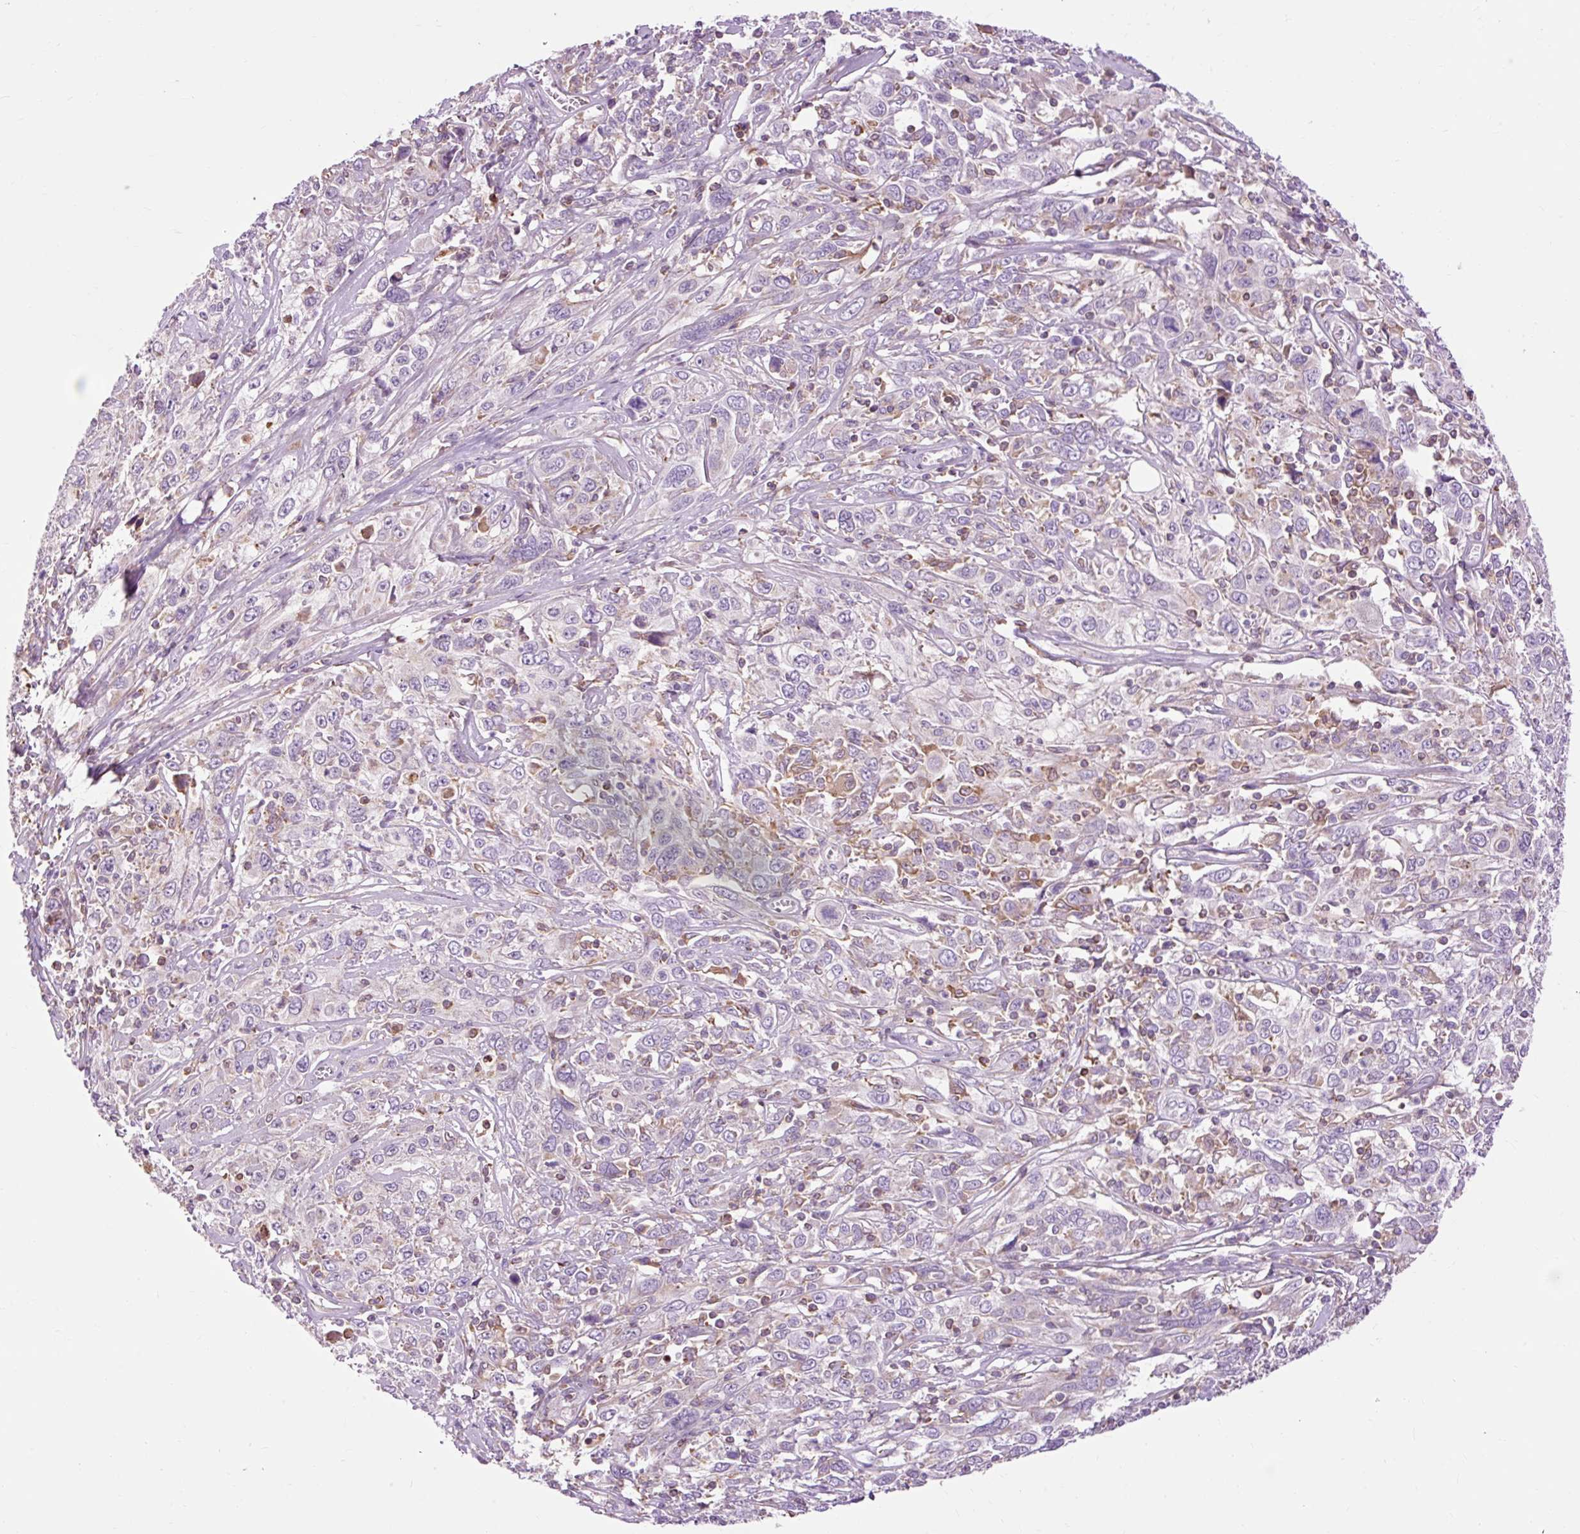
{"staining": {"intensity": "negative", "quantity": "none", "location": "none"}, "tissue": "cervical cancer", "cell_type": "Tumor cells", "image_type": "cancer", "snomed": [{"axis": "morphology", "description": "Squamous cell carcinoma, NOS"}, {"axis": "topography", "description": "Cervix"}], "caption": "Histopathology image shows no significant protein positivity in tumor cells of cervical squamous cell carcinoma.", "gene": "CD83", "patient": {"sex": "female", "age": 46}}